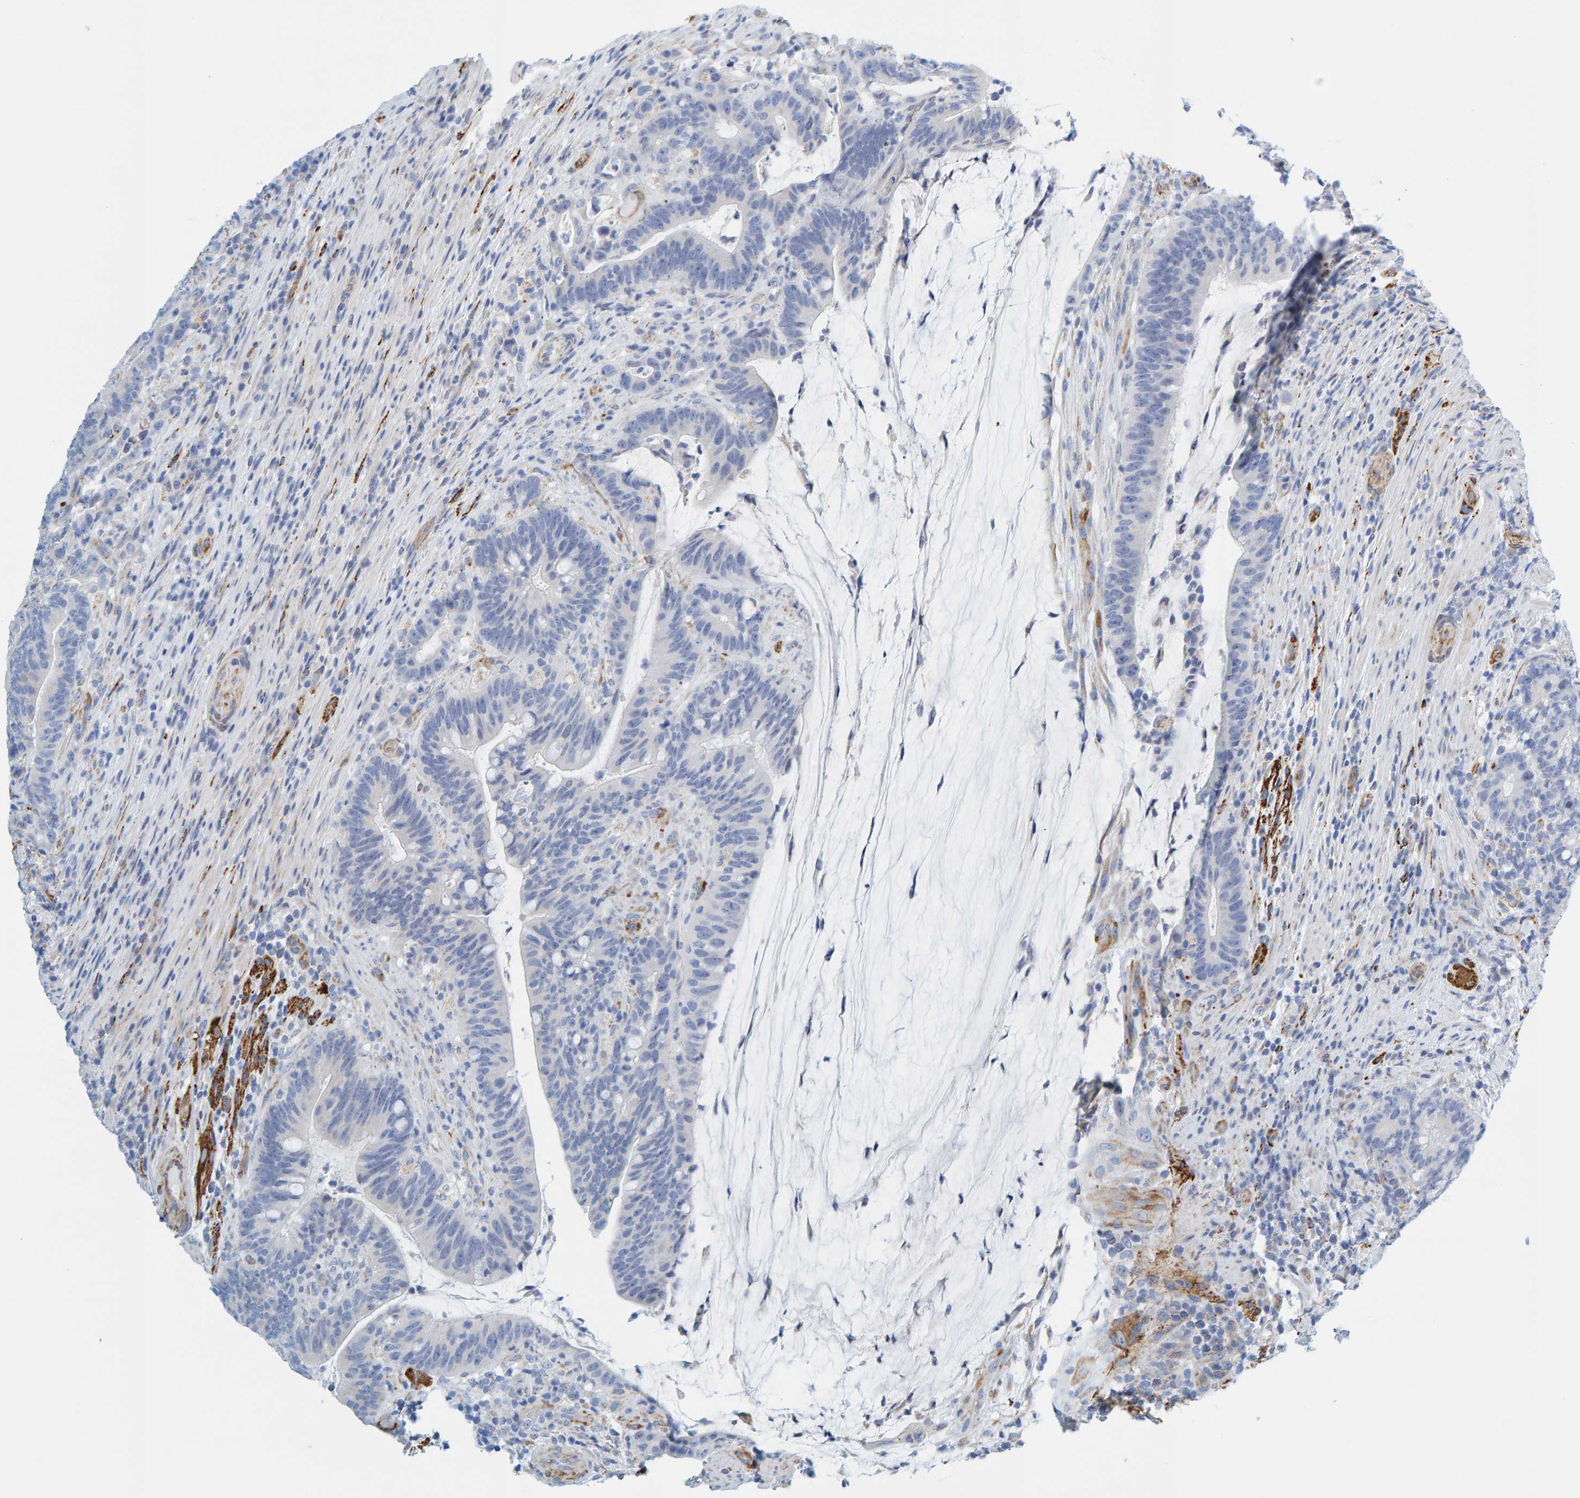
{"staining": {"intensity": "negative", "quantity": "none", "location": "none"}, "tissue": "colorectal cancer", "cell_type": "Tumor cells", "image_type": "cancer", "snomed": [{"axis": "morphology", "description": "Adenocarcinoma, NOS"}, {"axis": "topography", "description": "Colon"}], "caption": "This photomicrograph is of colorectal cancer (adenocarcinoma) stained with immunohistochemistry (IHC) to label a protein in brown with the nuclei are counter-stained blue. There is no expression in tumor cells.", "gene": "MAP1B", "patient": {"sex": "female", "age": 66}}